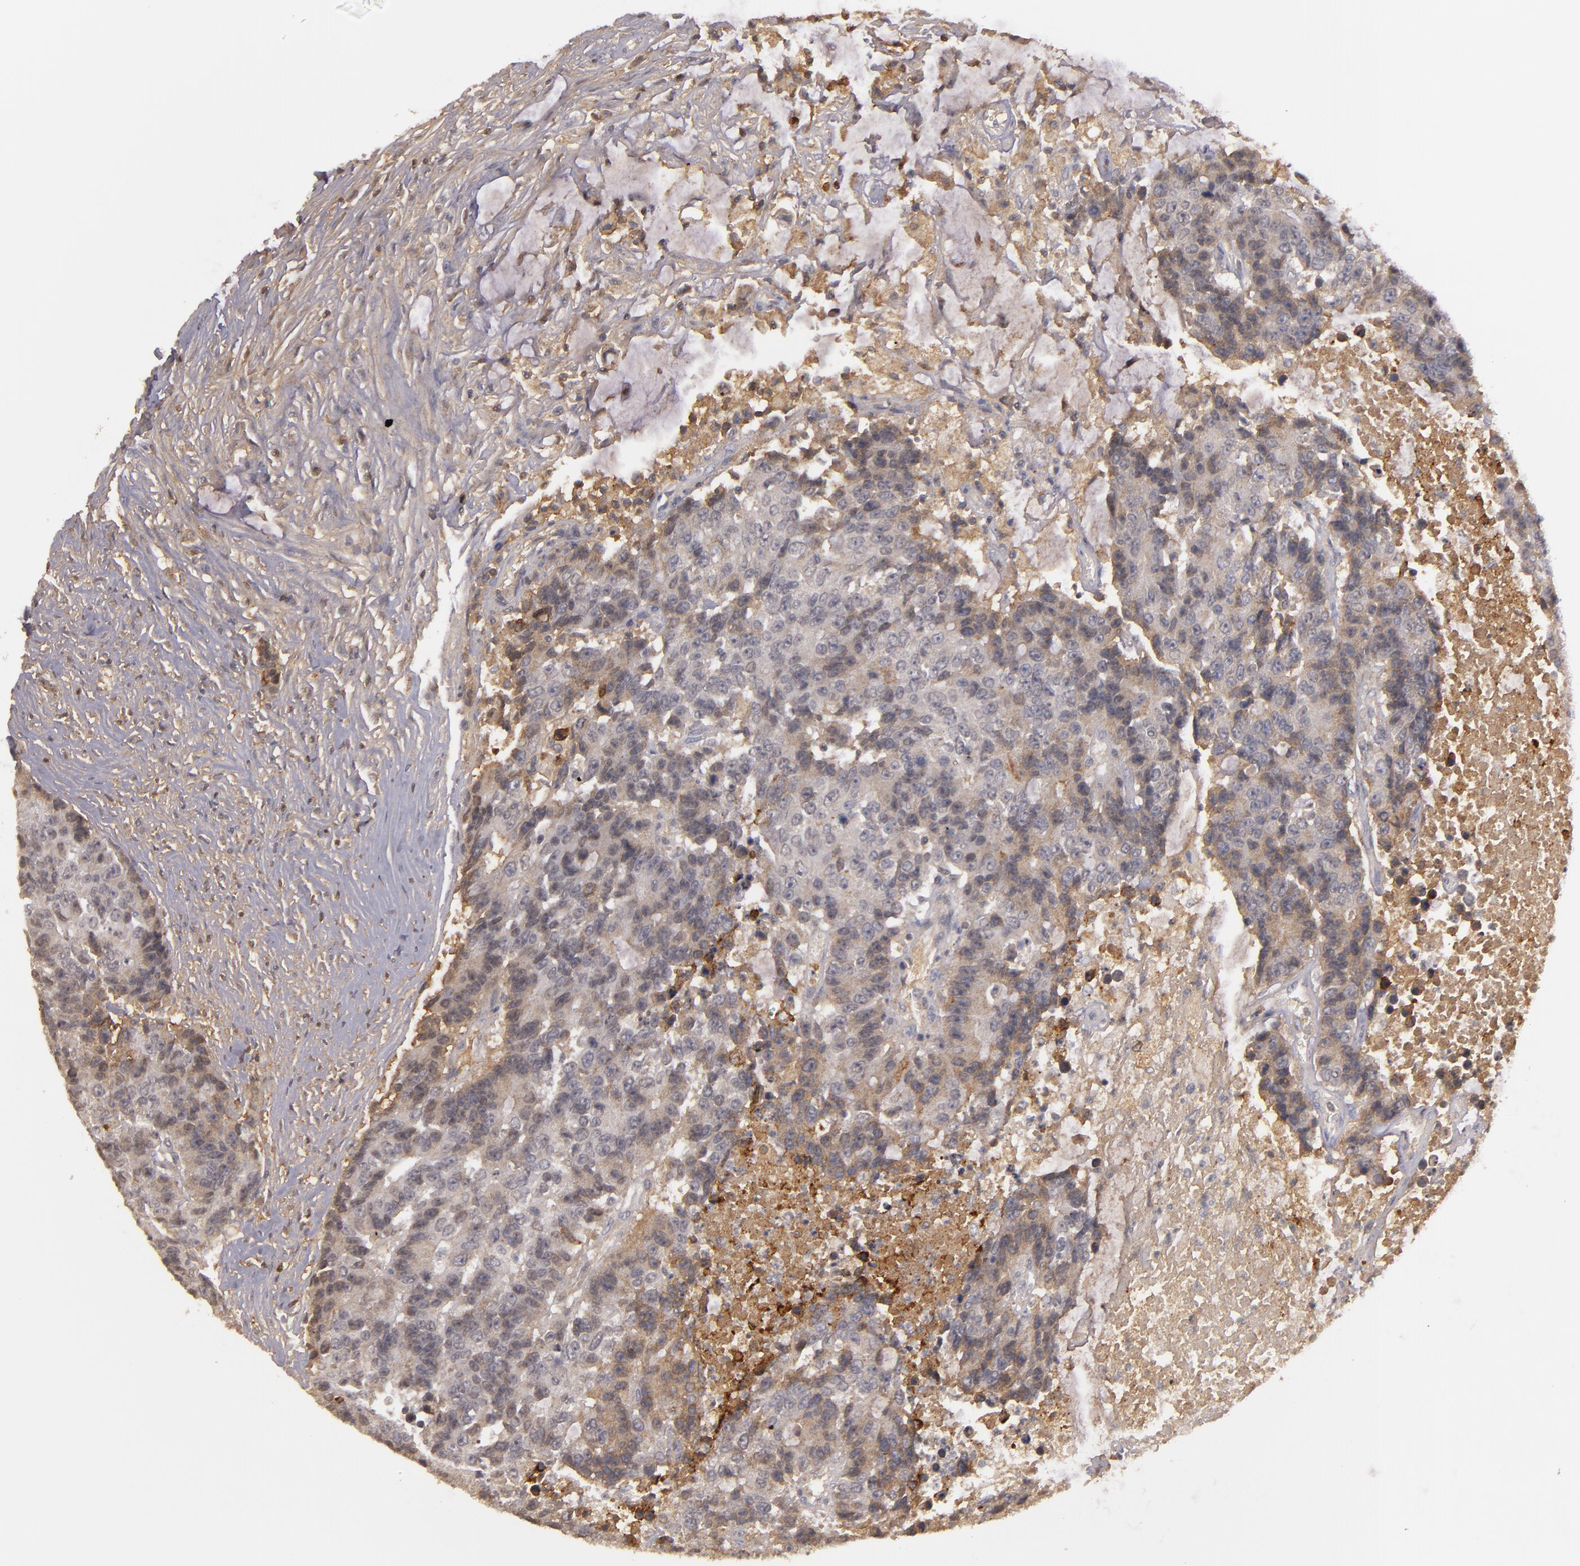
{"staining": {"intensity": "moderate", "quantity": "25%-75%", "location": "cytoplasmic/membranous"}, "tissue": "colorectal cancer", "cell_type": "Tumor cells", "image_type": "cancer", "snomed": [{"axis": "morphology", "description": "Adenocarcinoma, NOS"}, {"axis": "topography", "description": "Colon"}], "caption": "Colorectal cancer was stained to show a protein in brown. There is medium levels of moderate cytoplasmic/membranous staining in approximately 25%-75% of tumor cells.", "gene": "MBL2", "patient": {"sex": "female", "age": 86}}